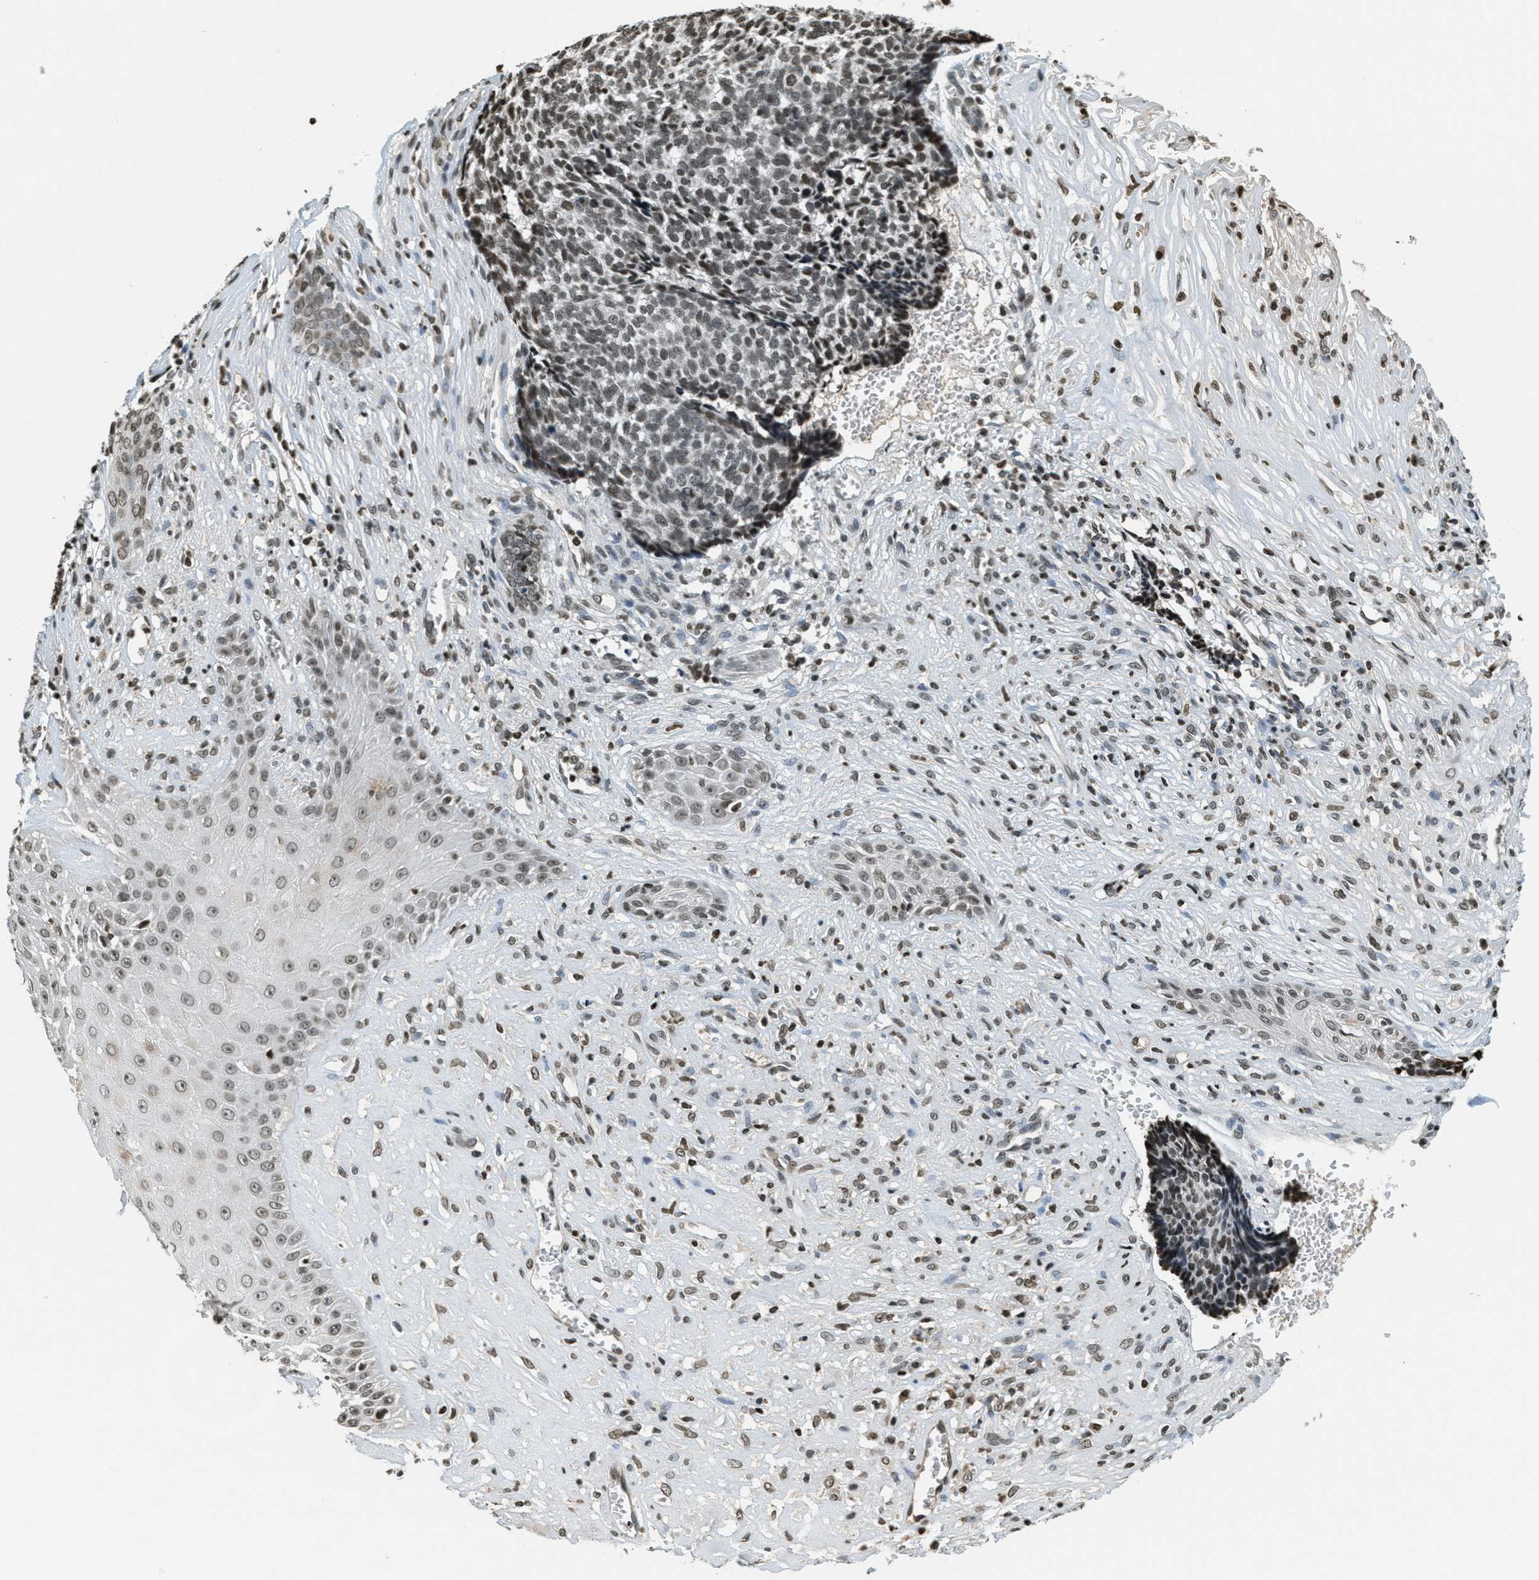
{"staining": {"intensity": "moderate", "quantity": ">75%", "location": "nuclear"}, "tissue": "skin cancer", "cell_type": "Tumor cells", "image_type": "cancer", "snomed": [{"axis": "morphology", "description": "Basal cell carcinoma"}, {"axis": "topography", "description": "Skin"}], "caption": "Skin cancer (basal cell carcinoma) stained for a protein exhibits moderate nuclear positivity in tumor cells.", "gene": "LDB2", "patient": {"sex": "male", "age": 84}}